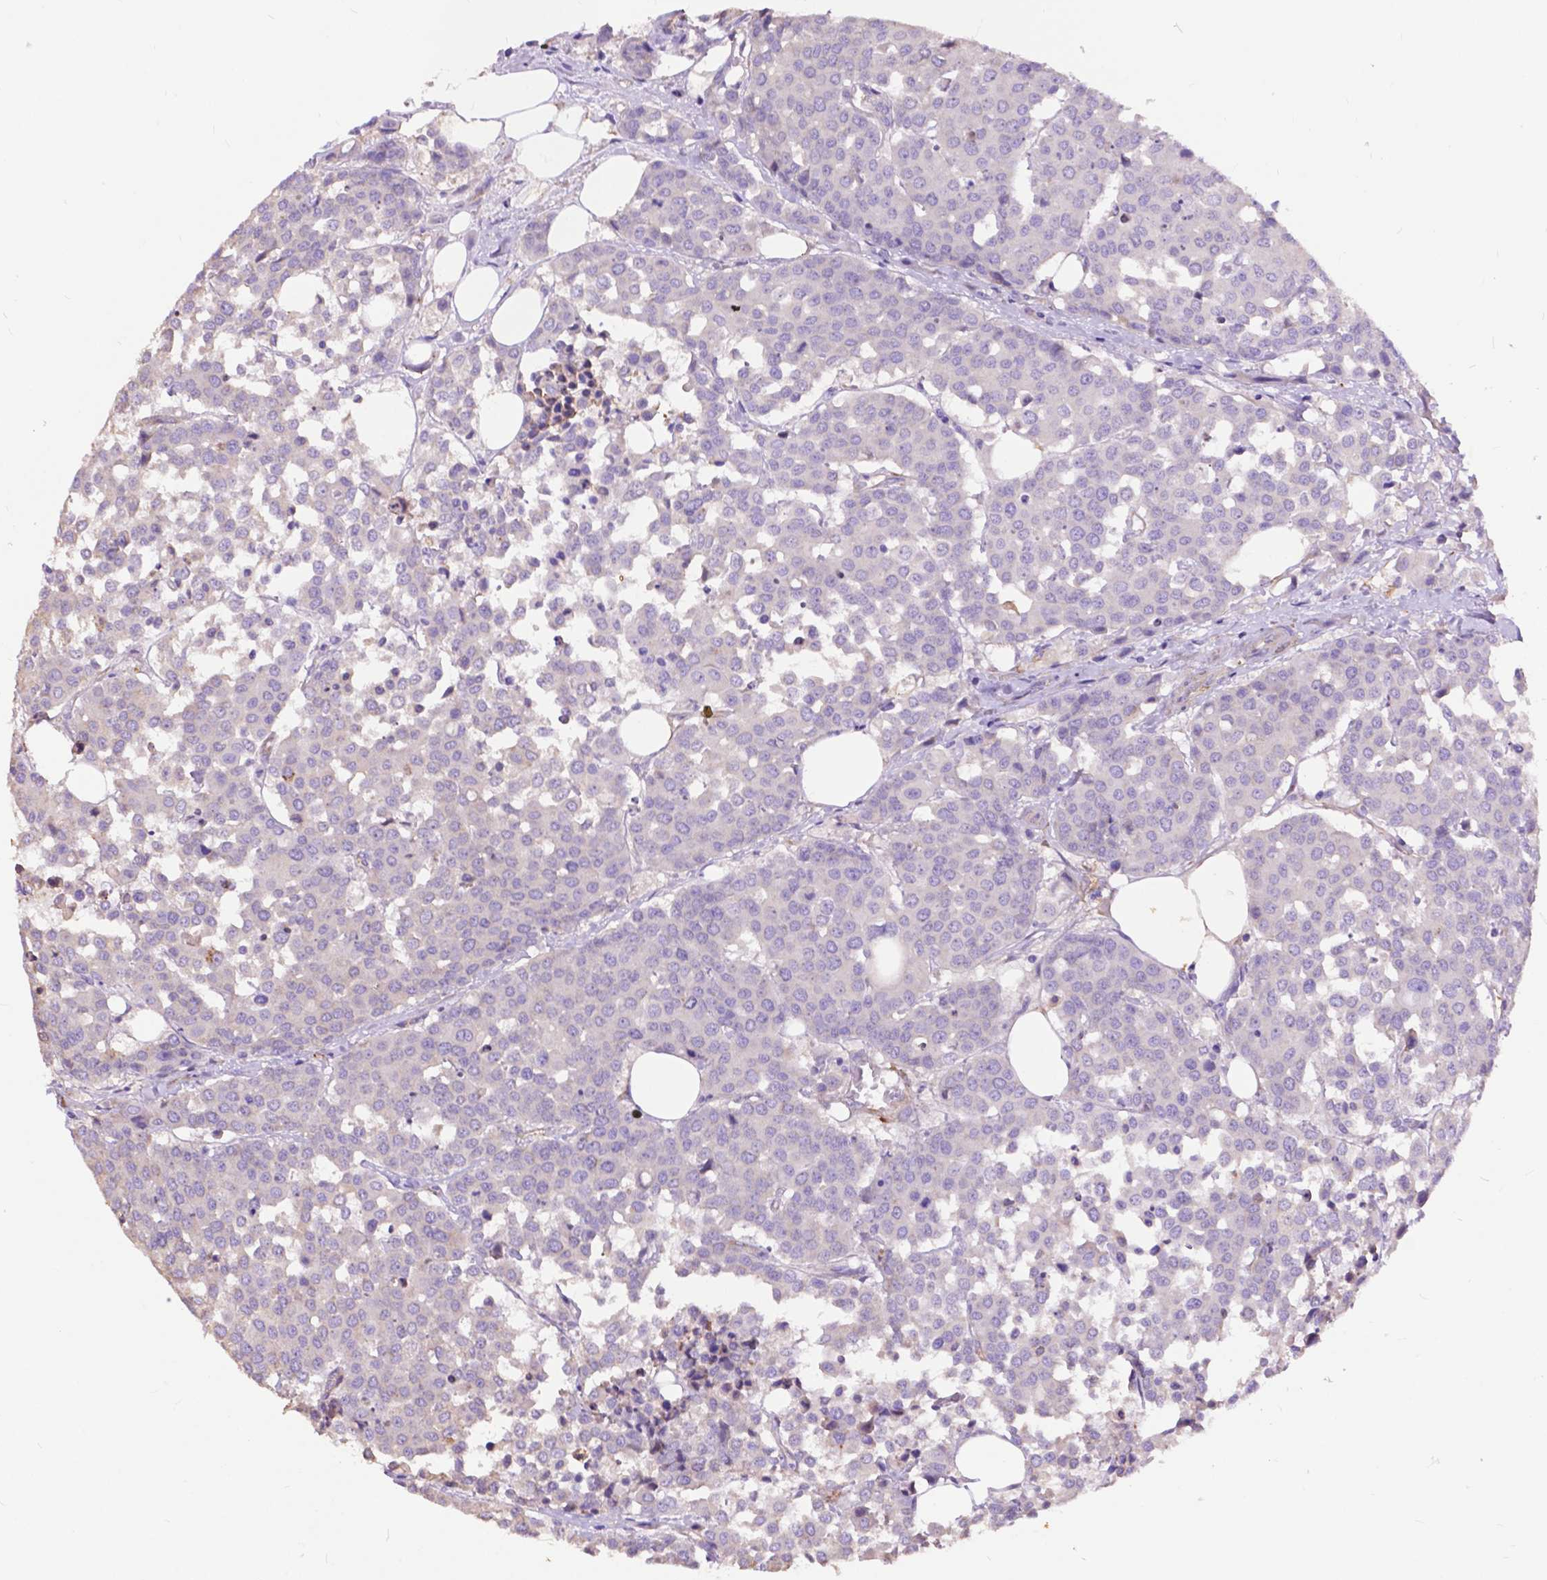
{"staining": {"intensity": "negative", "quantity": "none", "location": "none"}, "tissue": "carcinoid", "cell_type": "Tumor cells", "image_type": "cancer", "snomed": [{"axis": "morphology", "description": "Carcinoid, malignant, NOS"}, {"axis": "topography", "description": "Colon"}], "caption": "This is an immunohistochemistry (IHC) image of carcinoid (malignant). There is no staining in tumor cells.", "gene": "PCDHA12", "patient": {"sex": "male", "age": 81}}